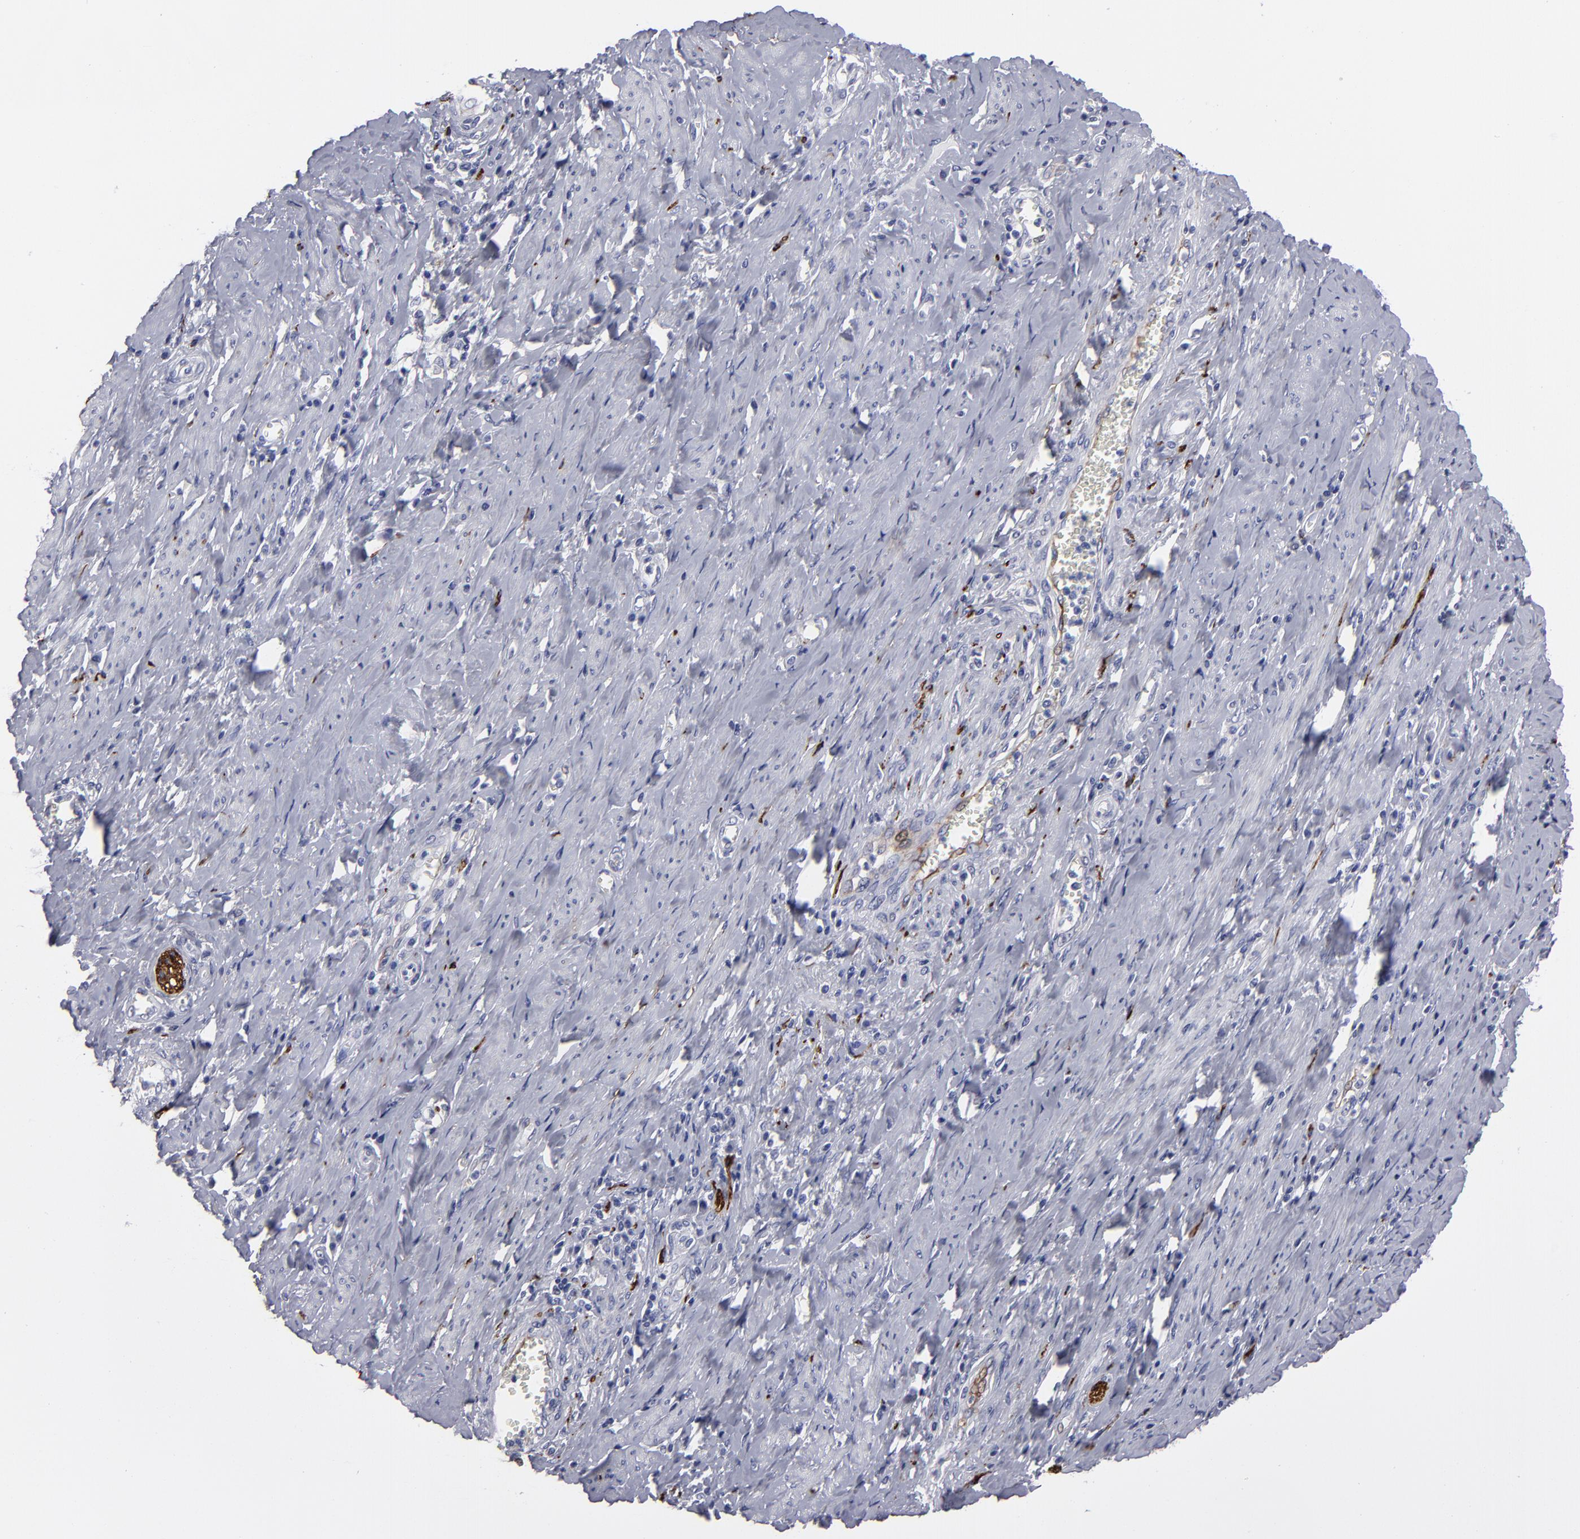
{"staining": {"intensity": "negative", "quantity": "none", "location": "none"}, "tissue": "cervical cancer", "cell_type": "Tumor cells", "image_type": "cancer", "snomed": [{"axis": "morphology", "description": "Squamous cell carcinoma, NOS"}, {"axis": "topography", "description": "Cervix"}], "caption": "Cervical cancer (squamous cell carcinoma) was stained to show a protein in brown. There is no significant expression in tumor cells.", "gene": "CADM3", "patient": {"sex": "female", "age": 53}}